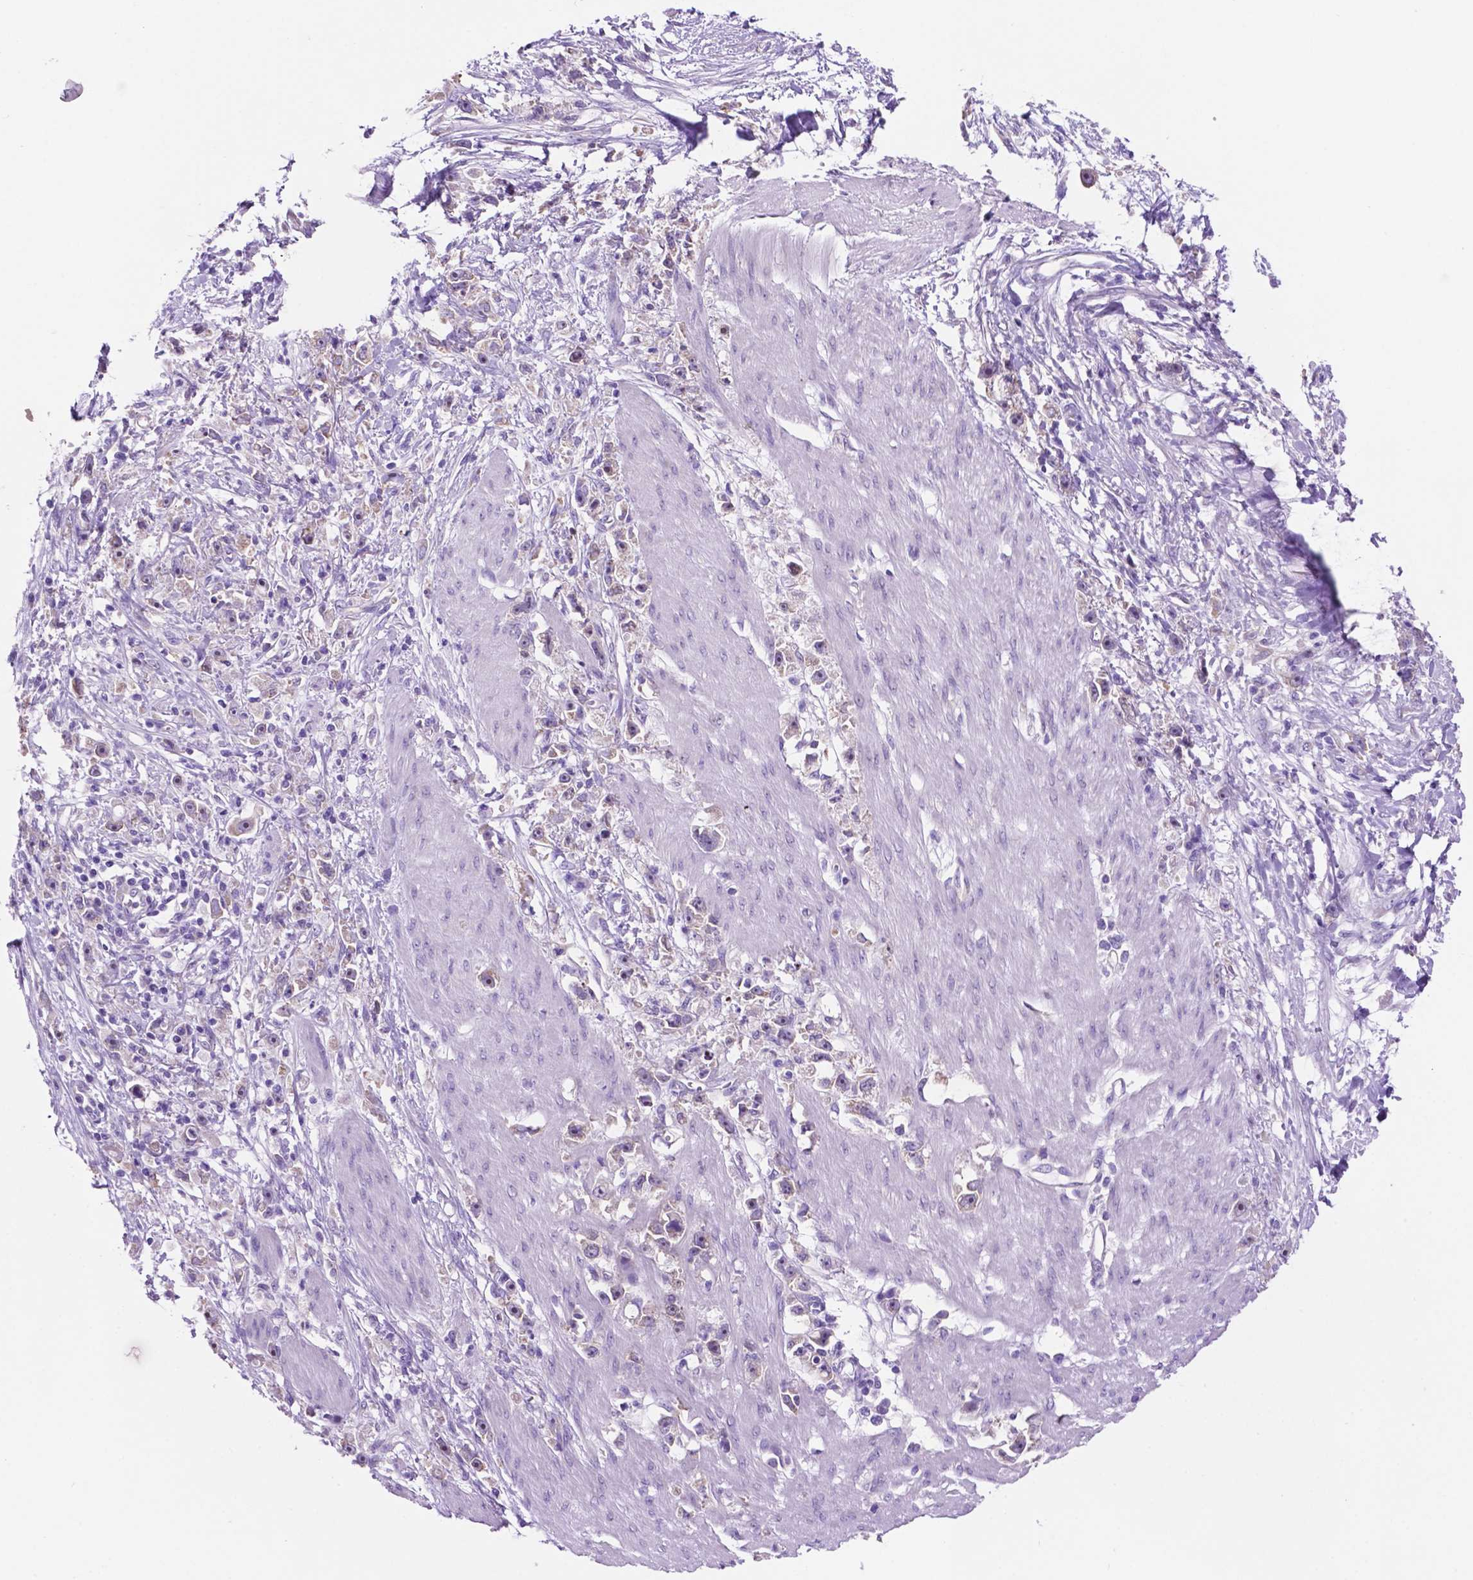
{"staining": {"intensity": "moderate", "quantity": "<25%", "location": "nuclear"}, "tissue": "stomach cancer", "cell_type": "Tumor cells", "image_type": "cancer", "snomed": [{"axis": "morphology", "description": "Adenocarcinoma, NOS"}, {"axis": "topography", "description": "Stomach"}], "caption": "This is an image of IHC staining of adenocarcinoma (stomach), which shows moderate staining in the nuclear of tumor cells.", "gene": "SPDYA", "patient": {"sex": "female", "age": 59}}